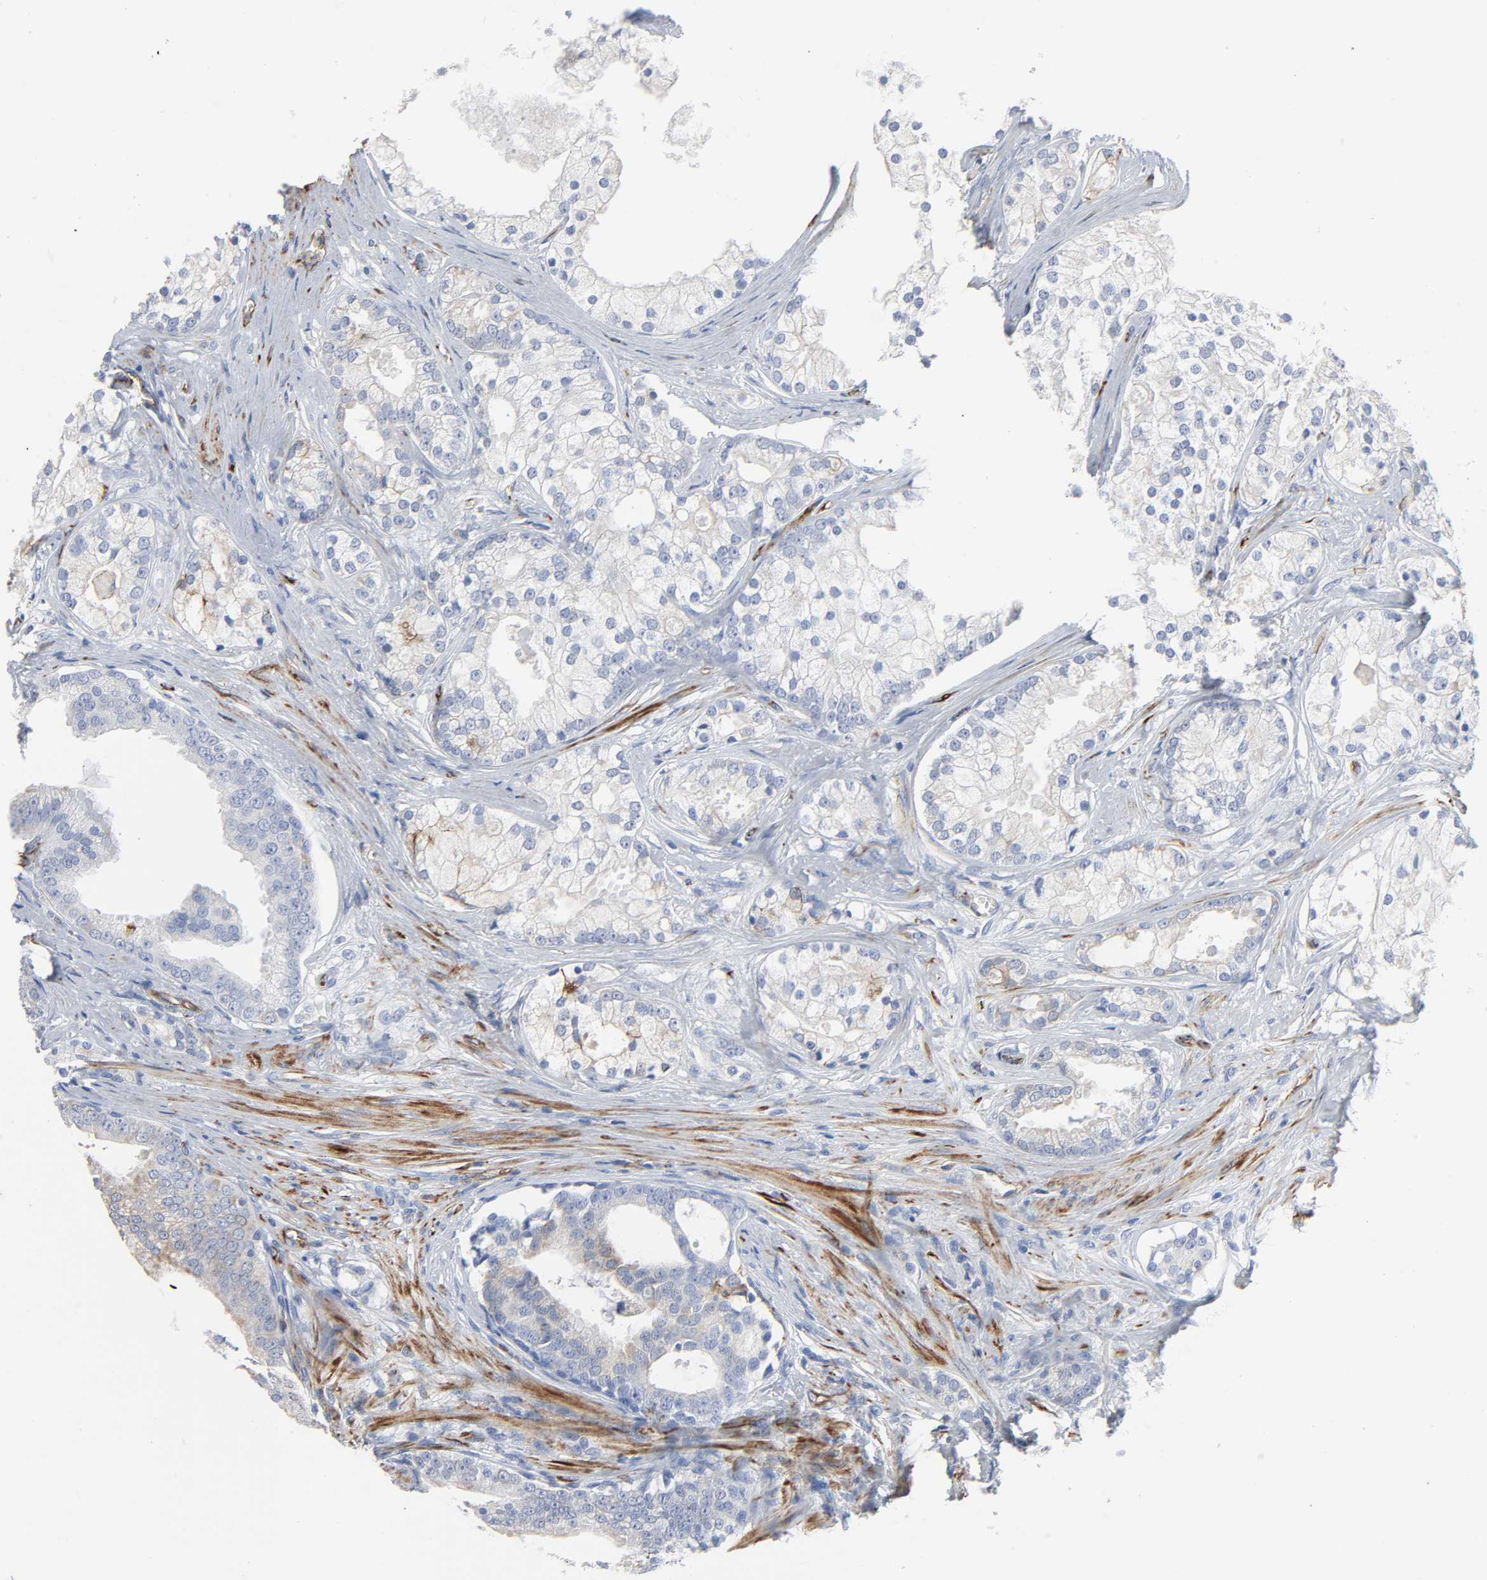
{"staining": {"intensity": "weak", "quantity": "<25%", "location": "cytoplasmic/membranous"}, "tissue": "prostate cancer", "cell_type": "Tumor cells", "image_type": "cancer", "snomed": [{"axis": "morphology", "description": "Adenocarcinoma, Low grade"}, {"axis": "topography", "description": "Prostate"}], "caption": "Tumor cells are negative for brown protein staining in prostate cancer.", "gene": "PECAM1", "patient": {"sex": "male", "age": 58}}